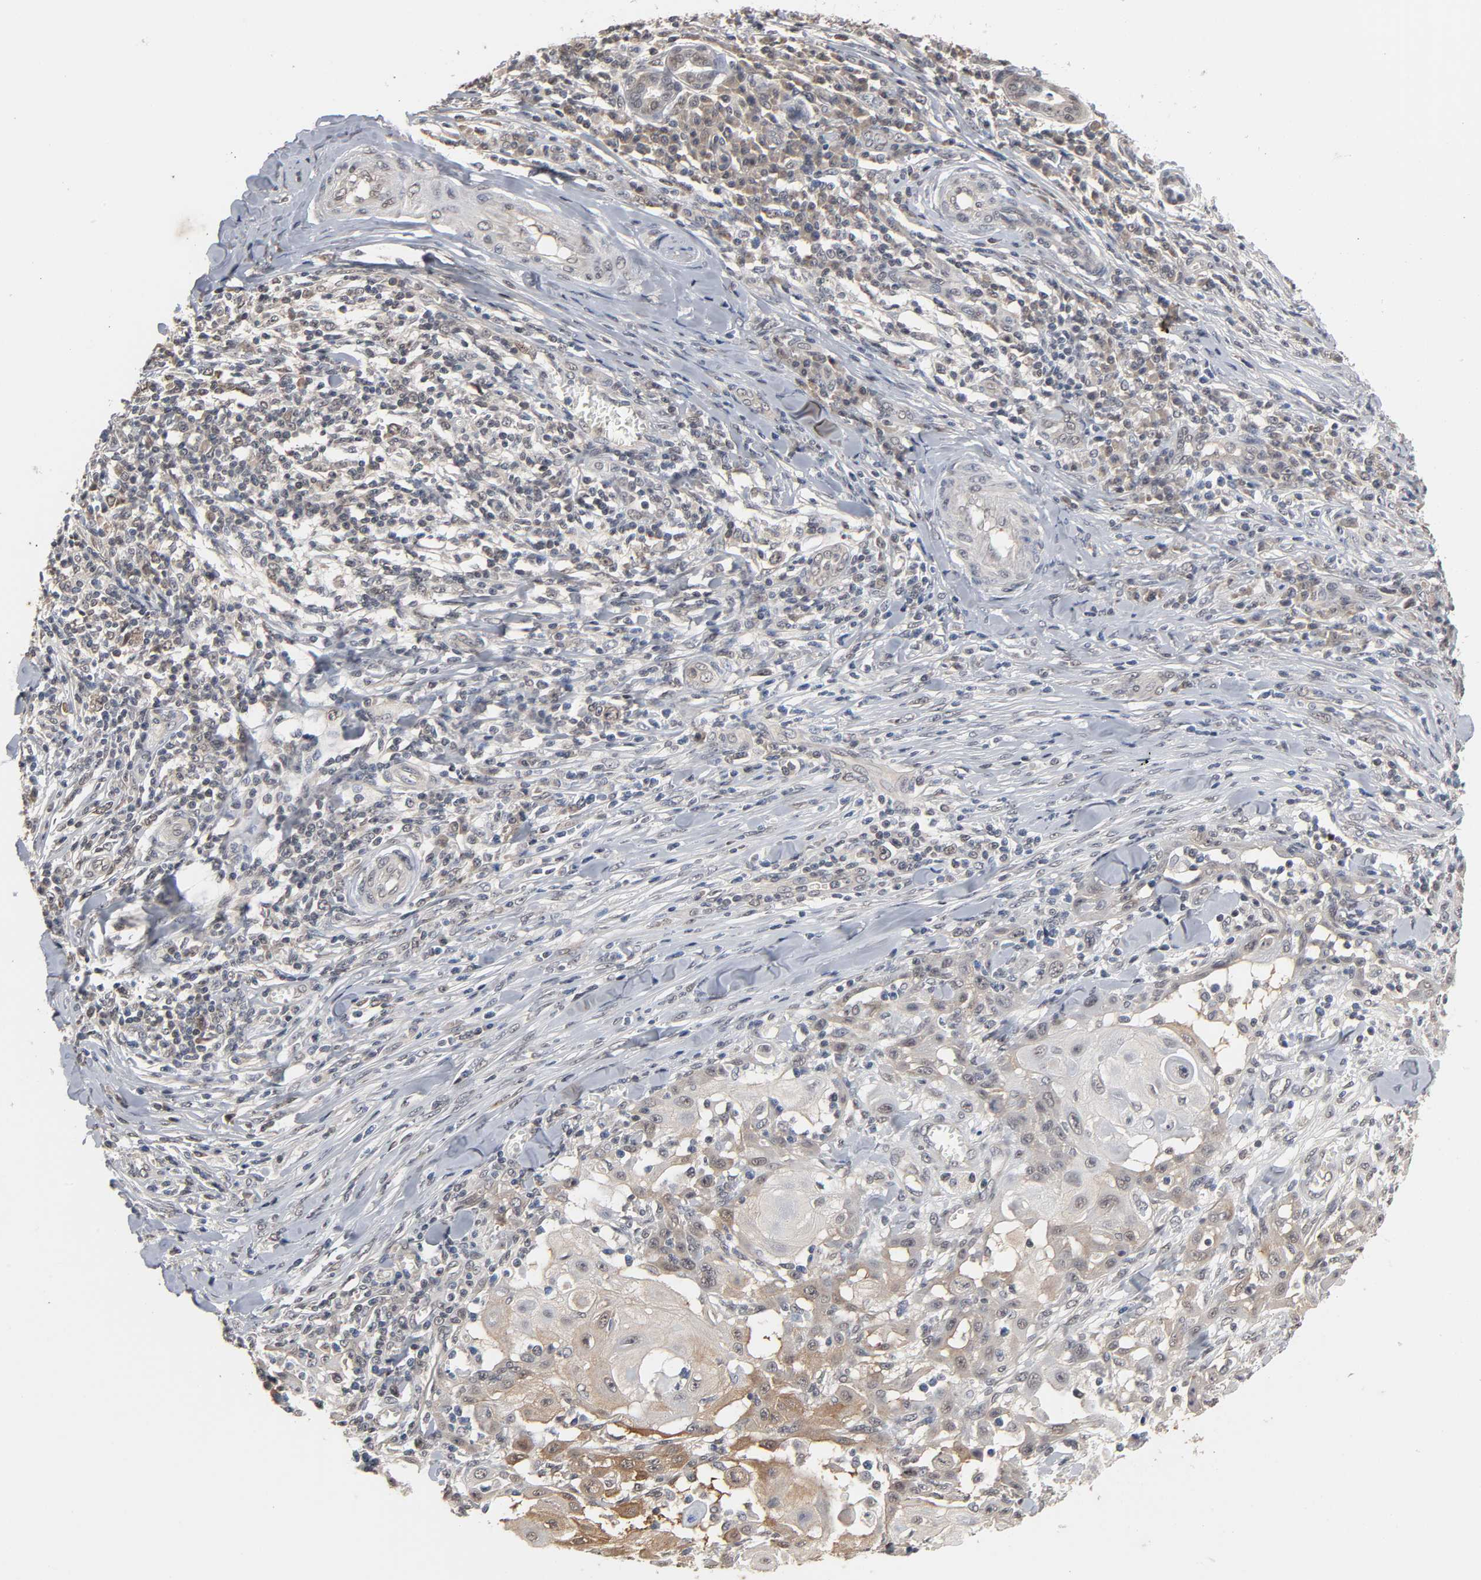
{"staining": {"intensity": "moderate", "quantity": ">75%", "location": "cytoplasmic/membranous"}, "tissue": "skin cancer", "cell_type": "Tumor cells", "image_type": "cancer", "snomed": [{"axis": "morphology", "description": "Squamous cell carcinoma, NOS"}, {"axis": "topography", "description": "Skin"}], "caption": "Moderate cytoplasmic/membranous protein expression is seen in approximately >75% of tumor cells in squamous cell carcinoma (skin). (DAB (3,3'-diaminobenzidine) IHC with brightfield microscopy, high magnification).", "gene": "HTR1E", "patient": {"sex": "male", "age": 24}}